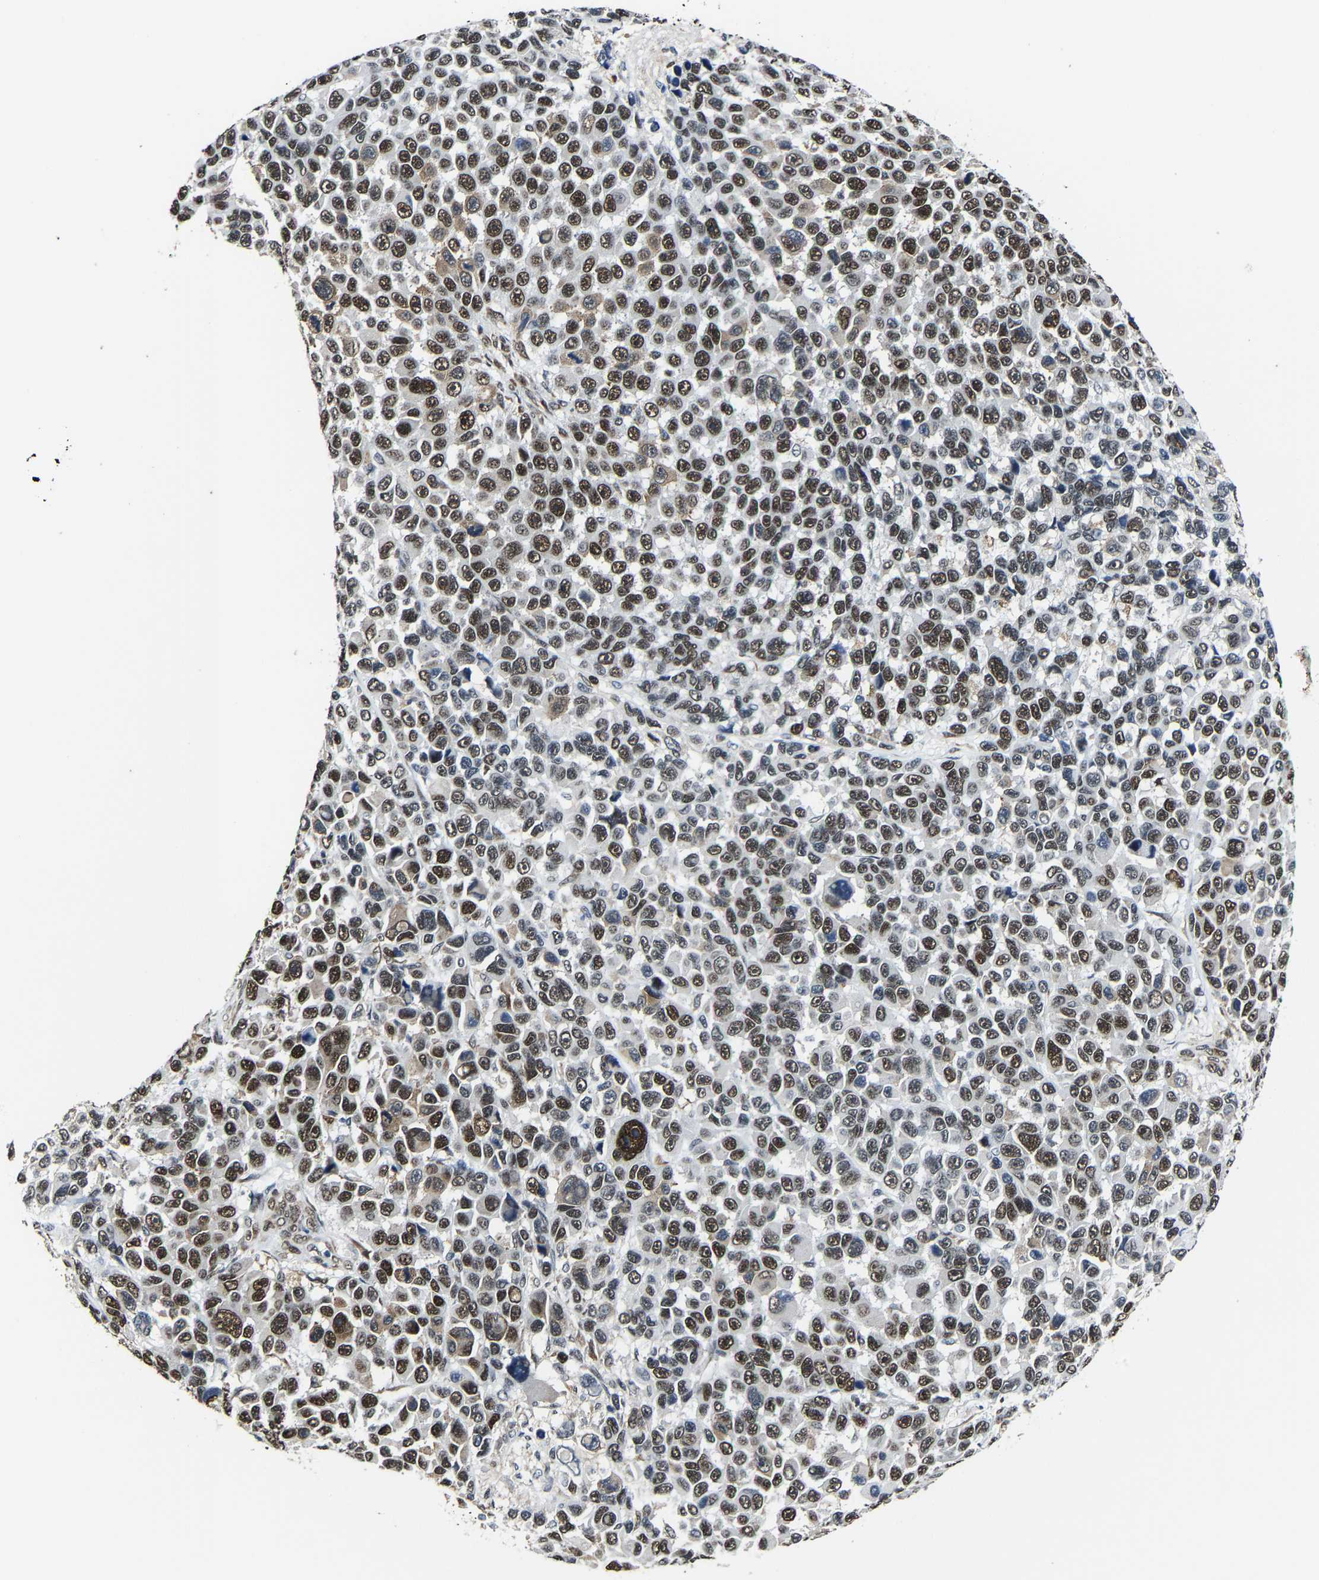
{"staining": {"intensity": "strong", "quantity": ">75%", "location": "nuclear"}, "tissue": "melanoma", "cell_type": "Tumor cells", "image_type": "cancer", "snomed": [{"axis": "morphology", "description": "Malignant melanoma, NOS"}, {"axis": "topography", "description": "Skin"}], "caption": "Melanoma tissue displays strong nuclear positivity in about >75% of tumor cells, visualized by immunohistochemistry.", "gene": "METTL1", "patient": {"sex": "male", "age": 53}}